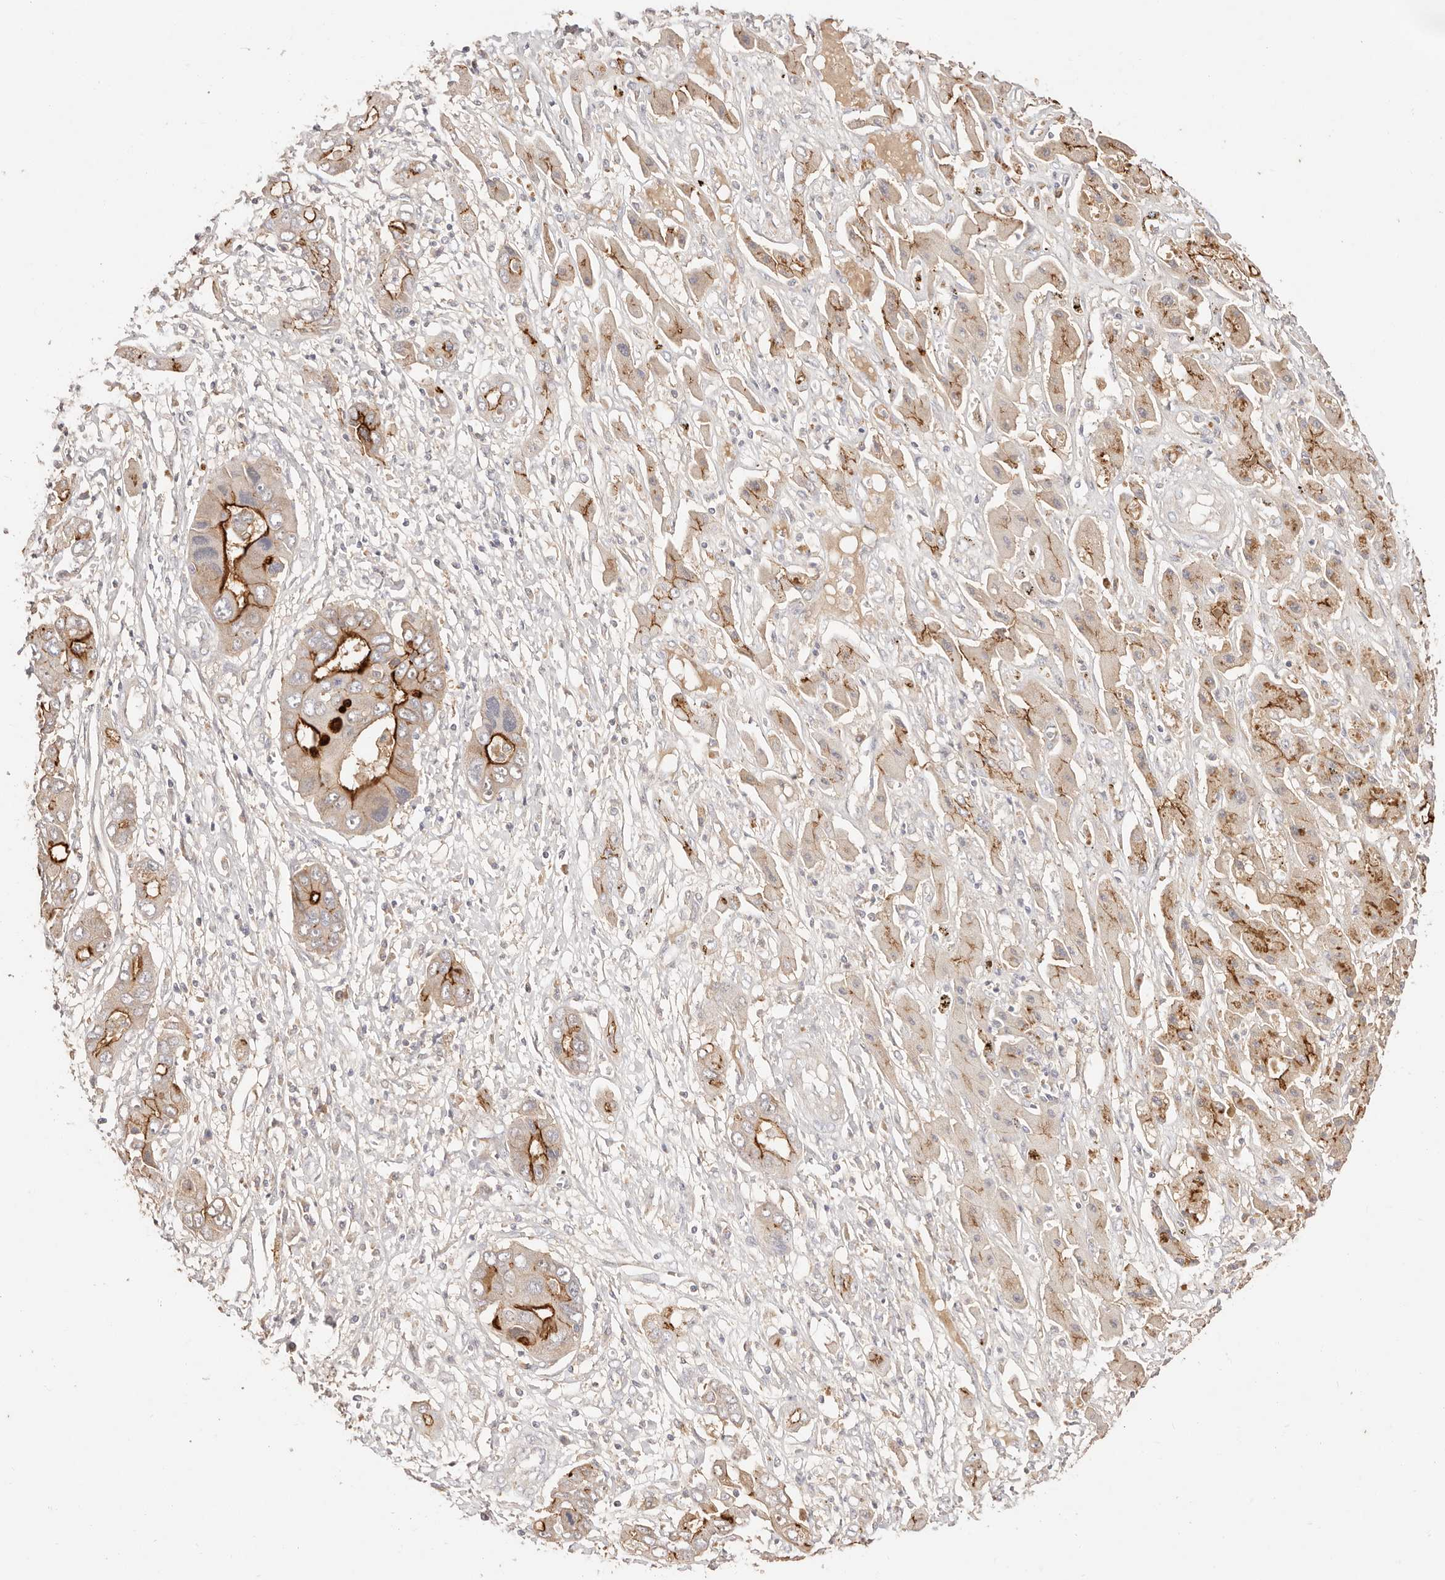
{"staining": {"intensity": "strong", "quantity": "25%-75%", "location": "cytoplasmic/membranous"}, "tissue": "liver cancer", "cell_type": "Tumor cells", "image_type": "cancer", "snomed": [{"axis": "morphology", "description": "Cholangiocarcinoma"}, {"axis": "topography", "description": "Liver"}], "caption": "High-magnification brightfield microscopy of liver cancer (cholangiocarcinoma) stained with DAB (brown) and counterstained with hematoxylin (blue). tumor cells exhibit strong cytoplasmic/membranous expression is seen in approximately25%-75% of cells.", "gene": "CXADR", "patient": {"sex": "male", "age": 67}}